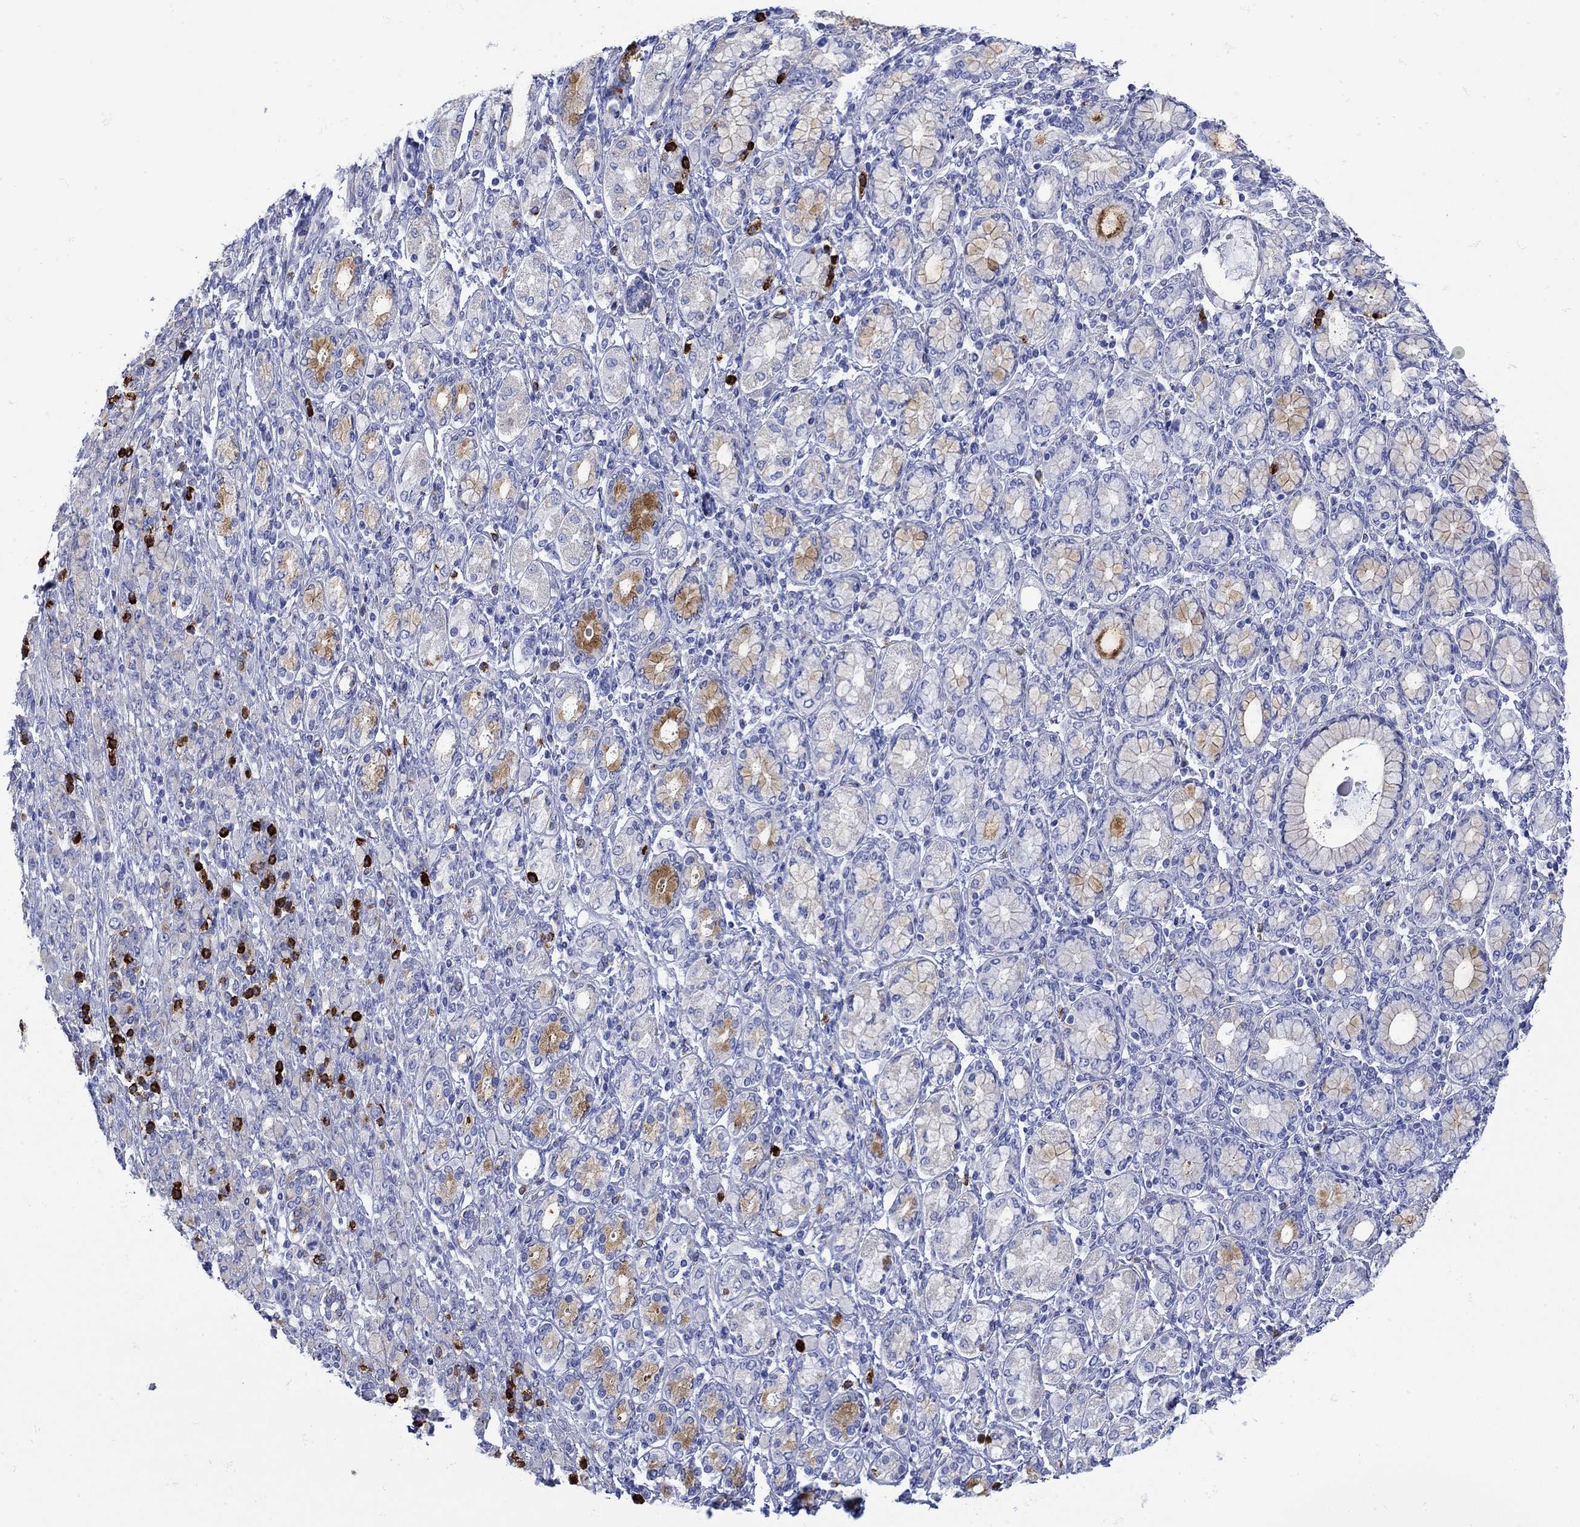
{"staining": {"intensity": "strong", "quantity": "25%-75%", "location": "cytoplasmic/membranous"}, "tissue": "stomach cancer", "cell_type": "Tumor cells", "image_type": "cancer", "snomed": [{"axis": "morphology", "description": "Normal tissue, NOS"}, {"axis": "morphology", "description": "Adenocarcinoma, NOS"}, {"axis": "topography", "description": "Stomach"}], "caption": "Protein staining exhibits strong cytoplasmic/membranous expression in approximately 25%-75% of tumor cells in stomach adenocarcinoma.", "gene": "ANKMY1", "patient": {"sex": "female", "age": 79}}